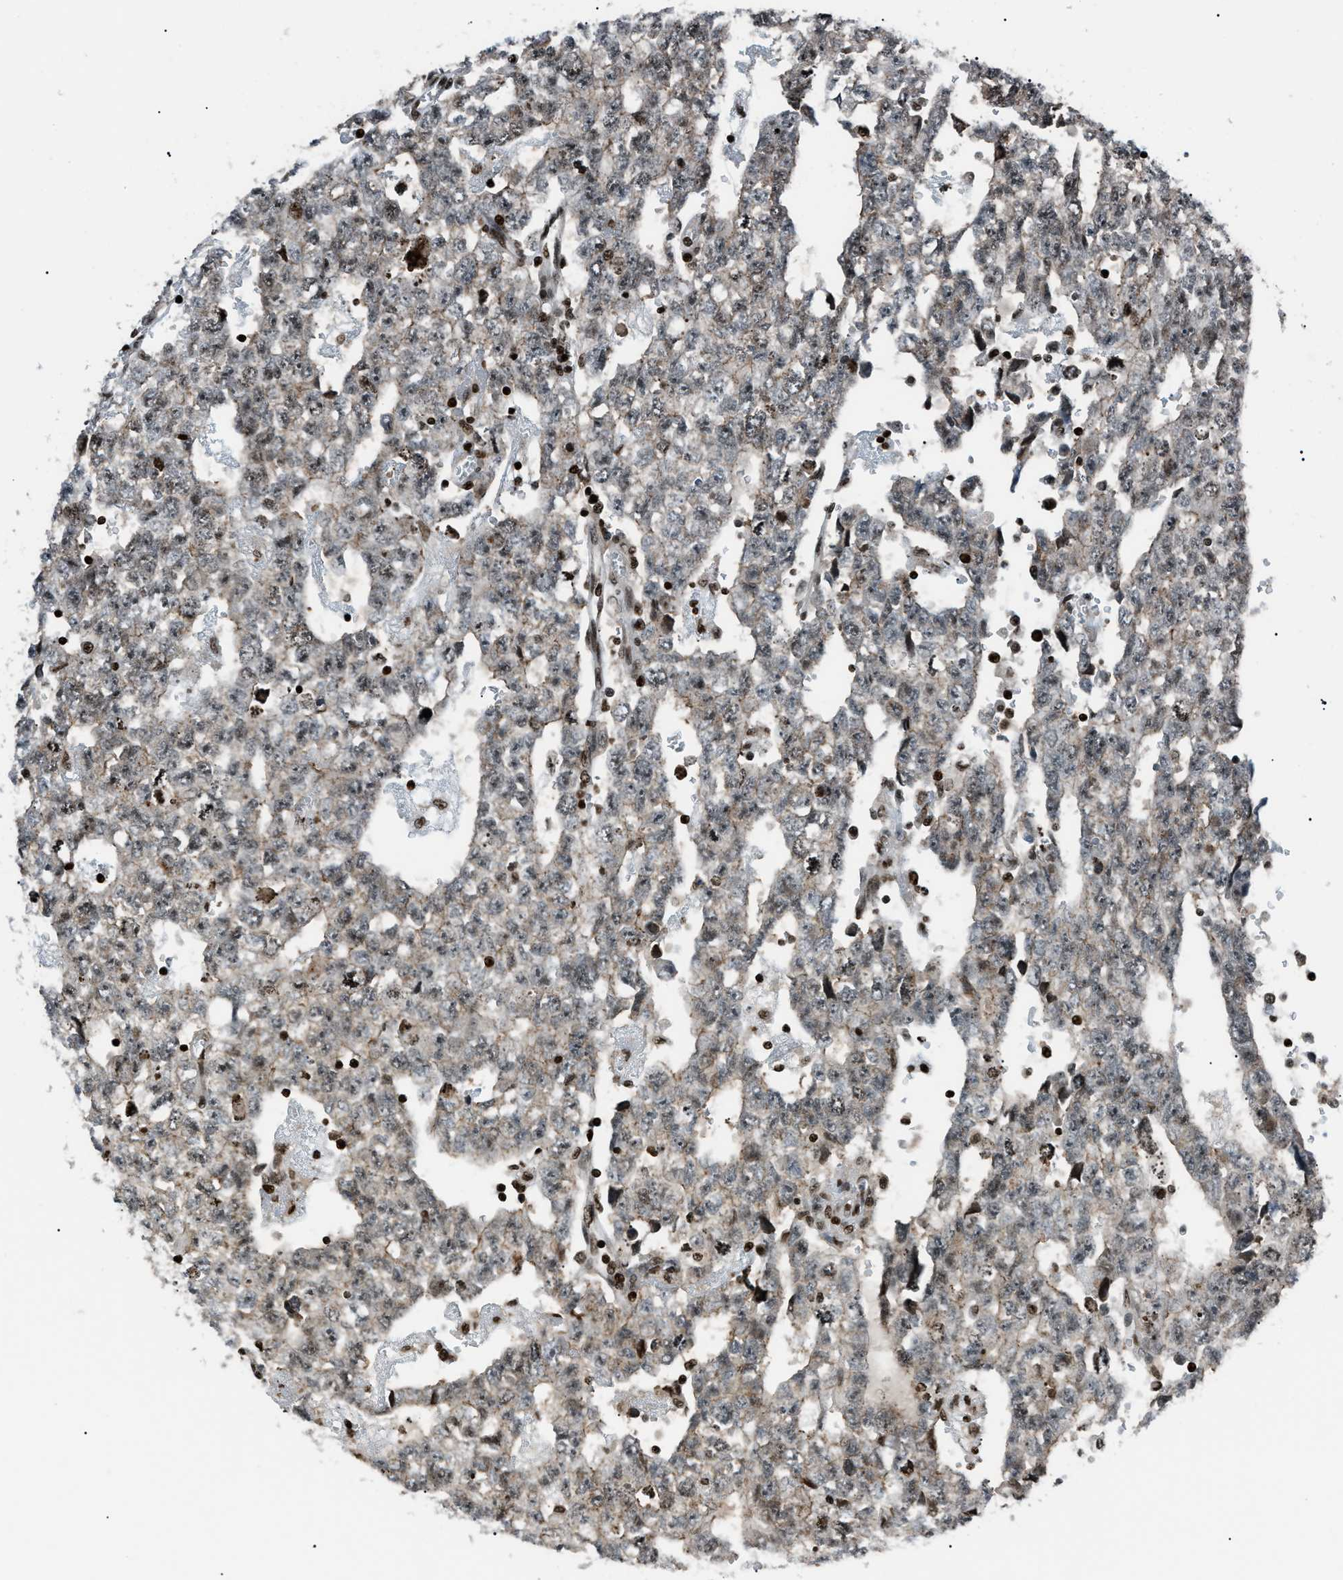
{"staining": {"intensity": "negative", "quantity": "none", "location": "none"}, "tissue": "testis cancer", "cell_type": "Tumor cells", "image_type": "cancer", "snomed": [{"axis": "morphology", "description": "Seminoma, NOS"}, {"axis": "morphology", "description": "Carcinoma, Embryonal, NOS"}, {"axis": "topography", "description": "Testis"}], "caption": "A histopathology image of testis cancer (seminoma) stained for a protein shows no brown staining in tumor cells.", "gene": "PRKX", "patient": {"sex": "male", "age": 38}}